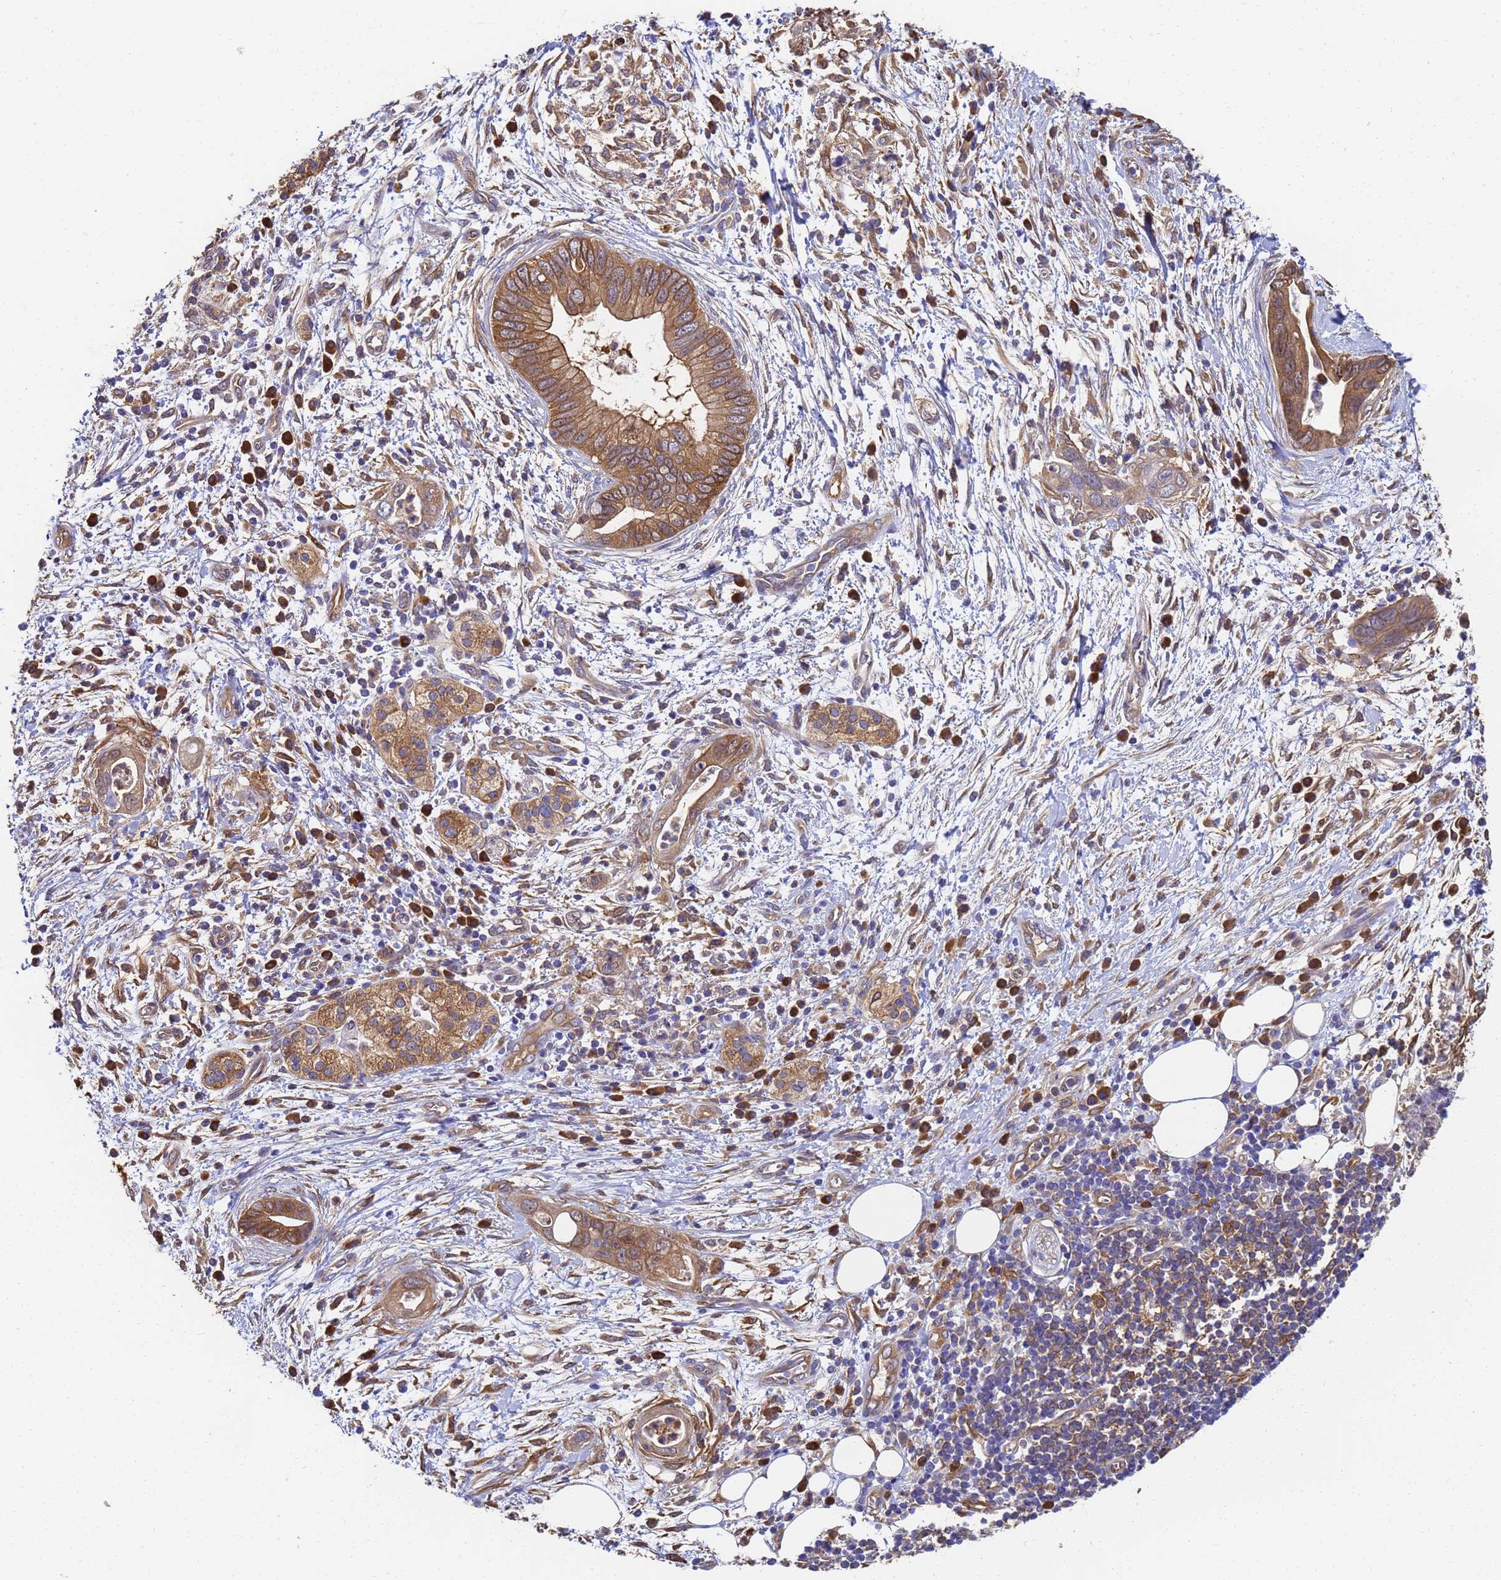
{"staining": {"intensity": "moderate", "quantity": ">75%", "location": "cytoplasmic/membranous"}, "tissue": "pancreatic cancer", "cell_type": "Tumor cells", "image_type": "cancer", "snomed": [{"axis": "morphology", "description": "Adenocarcinoma, NOS"}, {"axis": "topography", "description": "Pancreas"}], "caption": "Immunohistochemical staining of pancreatic adenocarcinoma displays medium levels of moderate cytoplasmic/membranous protein staining in about >75% of tumor cells.", "gene": "NME1-NME2", "patient": {"sex": "male", "age": 75}}